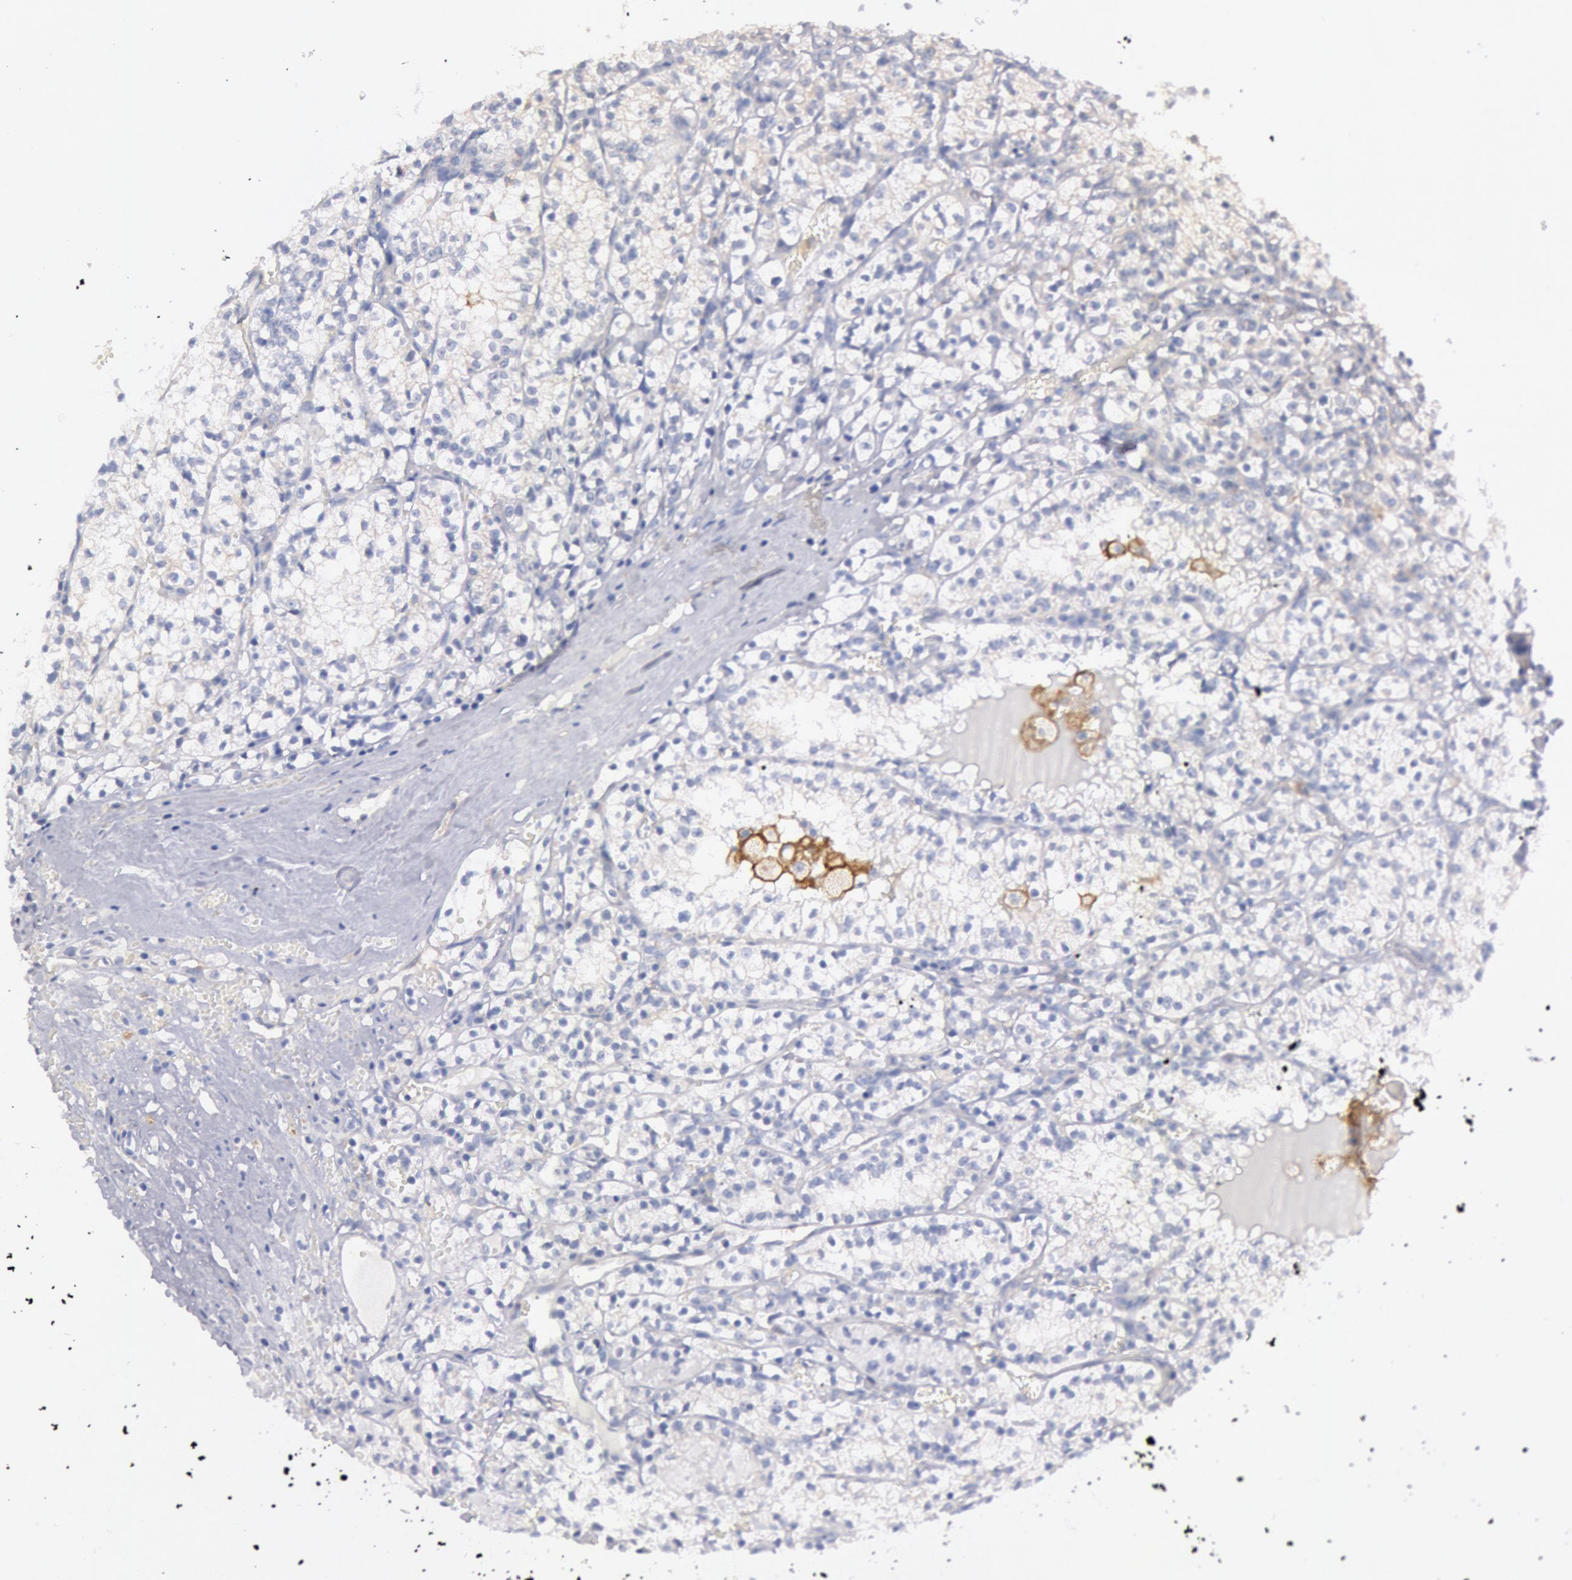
{"staining": {"intensity": "negative", "quantity": "none", "location": "none"}, "tissue": "renal cancer", "cell_type": "Tumor cells", "image_type": "cancer", "snomed": [{"axis": "morphology", "description": "Adenocarcinoma, NOS"}, {"axis": "topography", "description": "Kidney"}], "caption": "Image shows no significant protein positivity in tumor cells of renal cancer. The staining was performed using DAB to visualize the protein expression in brown, while the nuclei were stained in blue with hematoxylin (Magnification: 20x).", "gene": "MYO5A", "patient": {"sex": "male", "age": 61}}